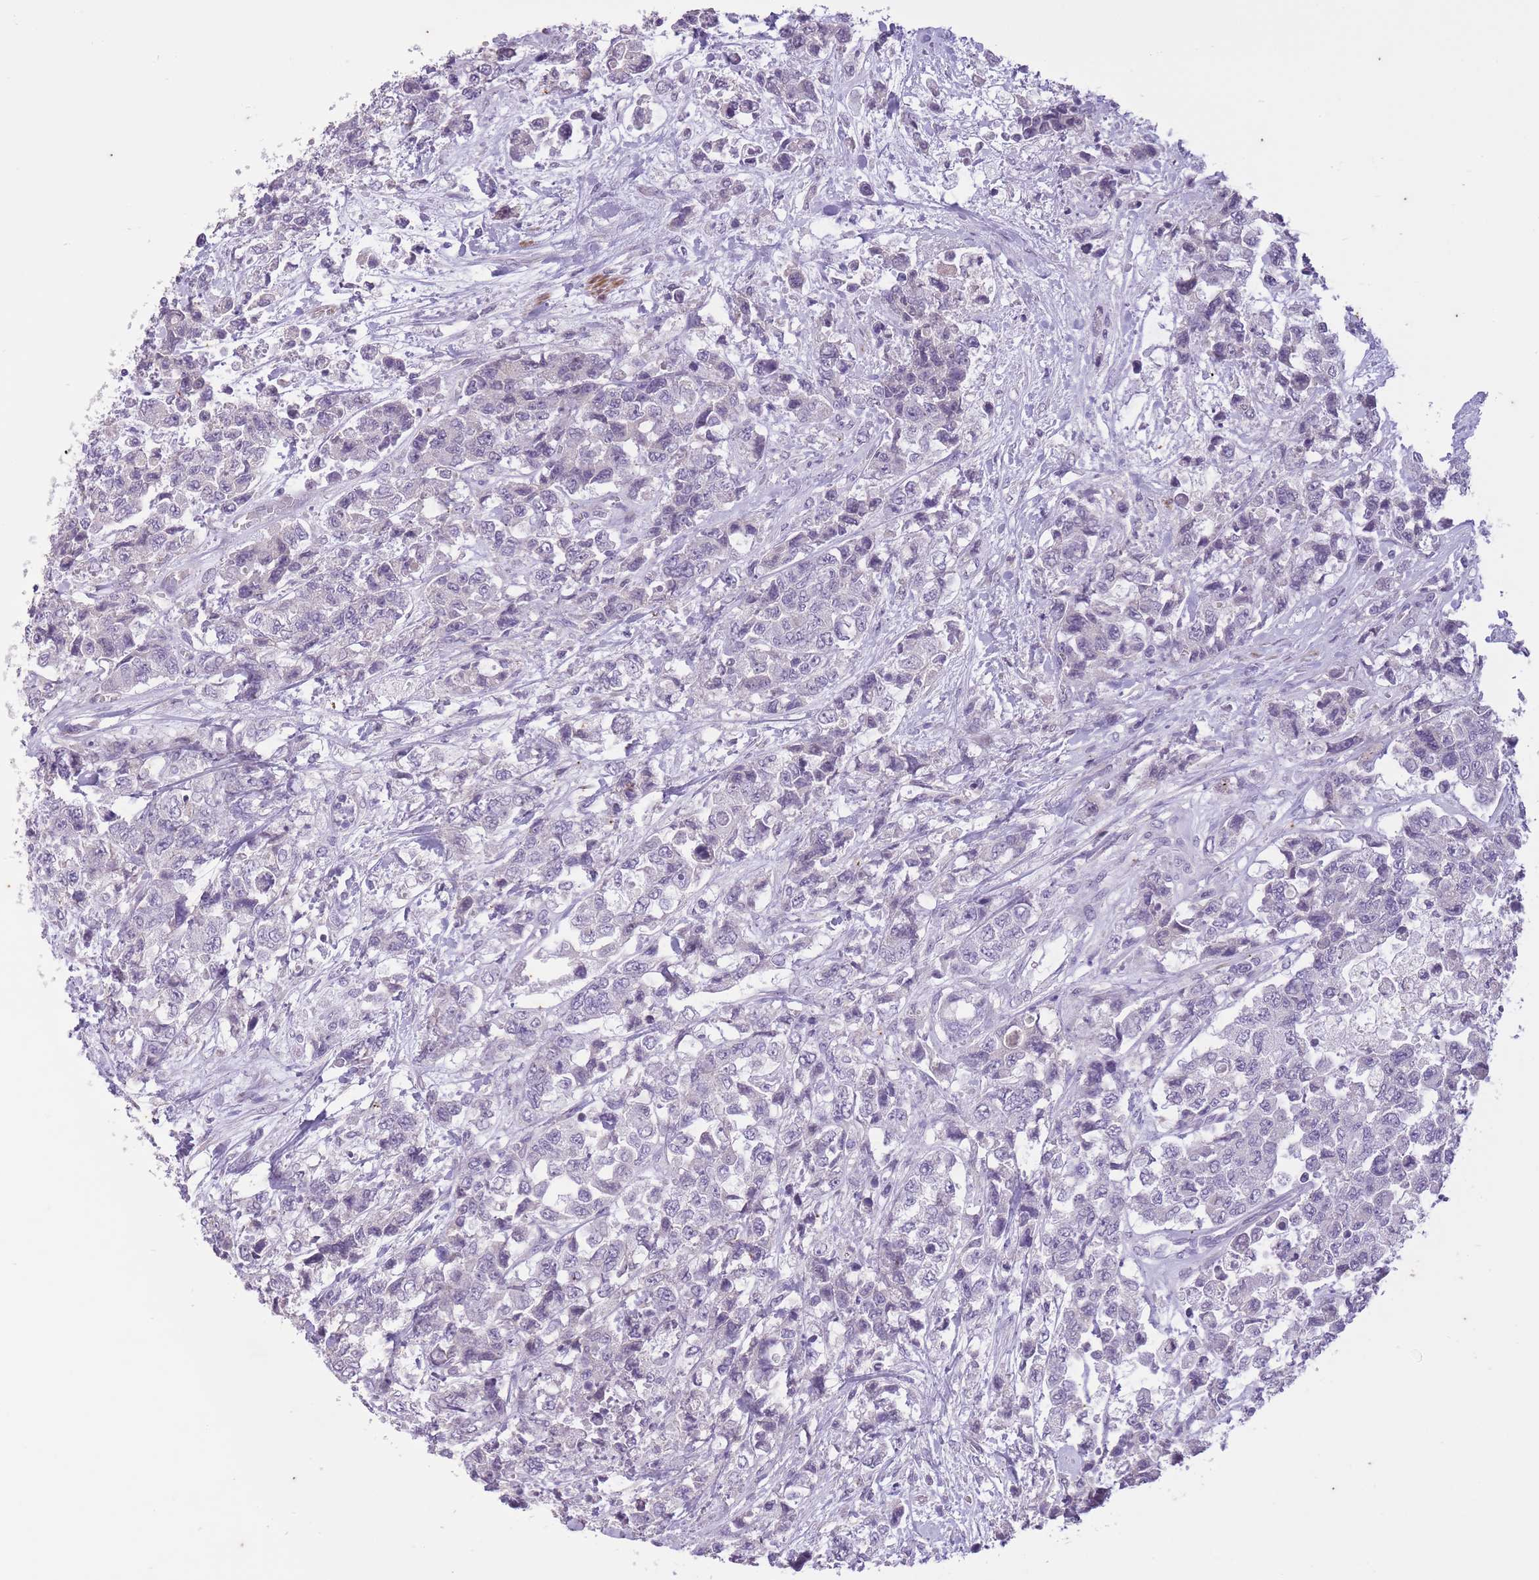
{"staining": {"intensity": "negative", "quantity": "none", "location": "none"}, "tissue": "urothelial cancer", "cell_type": "Tumor cells", "image_type": "cancer", "snomed": [{"axis": "morphology", "description": "Urothelial carcinoma, High grade"}, {"axis": "topography", "description": "Urinary bladder"}], "caption": "This is an IHC micrograph of urothelial carcinoma (high-grade). There is no positivity in tumor cells.", "gene": "CNTNAP3", "patient": {"sex": "female", "age": 78}}